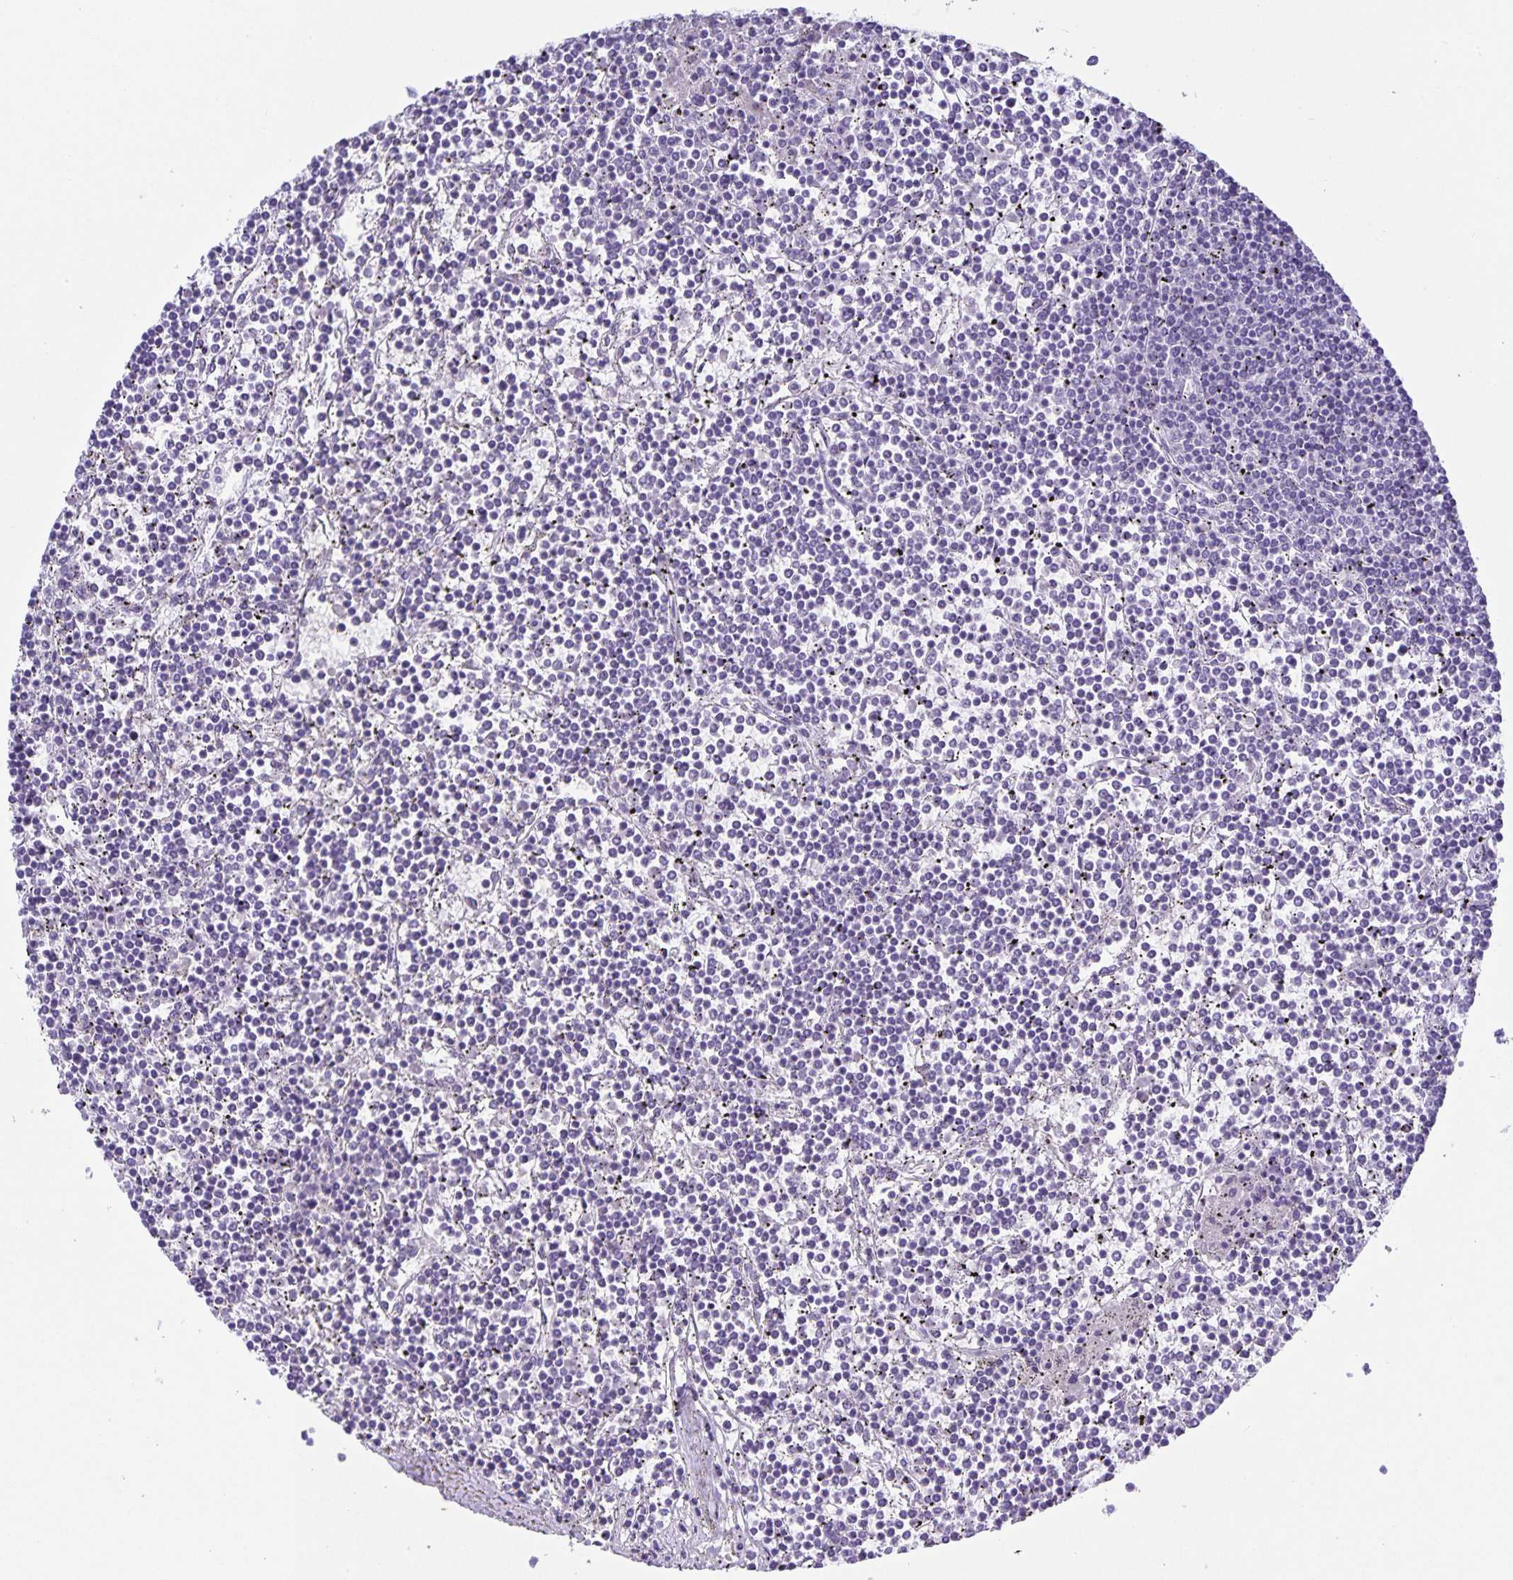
{"staining": {"intensity": "negative", "quantity": "none", "location": "none"}, "tissue": "lymphoma", "cell_type": "Tumor cells", "image_type": "cancer", "snomed": [{"axis": "morphology", "description": "Malignant lymphoma, non-Hodgkin's type, Low grade"}, {"axis": "topography", "description": "Spleen"}], "caption": "High magnification brightfield microscopy of low-grade malignant lymphoma, non-Hodgkin's type stained with DAB (brown) and counterstained with hematoxylin (blue): tumor cells show no significant positivity.", "gene": "UBQLN3", "patient": {"sex": "female", "age": 19}}